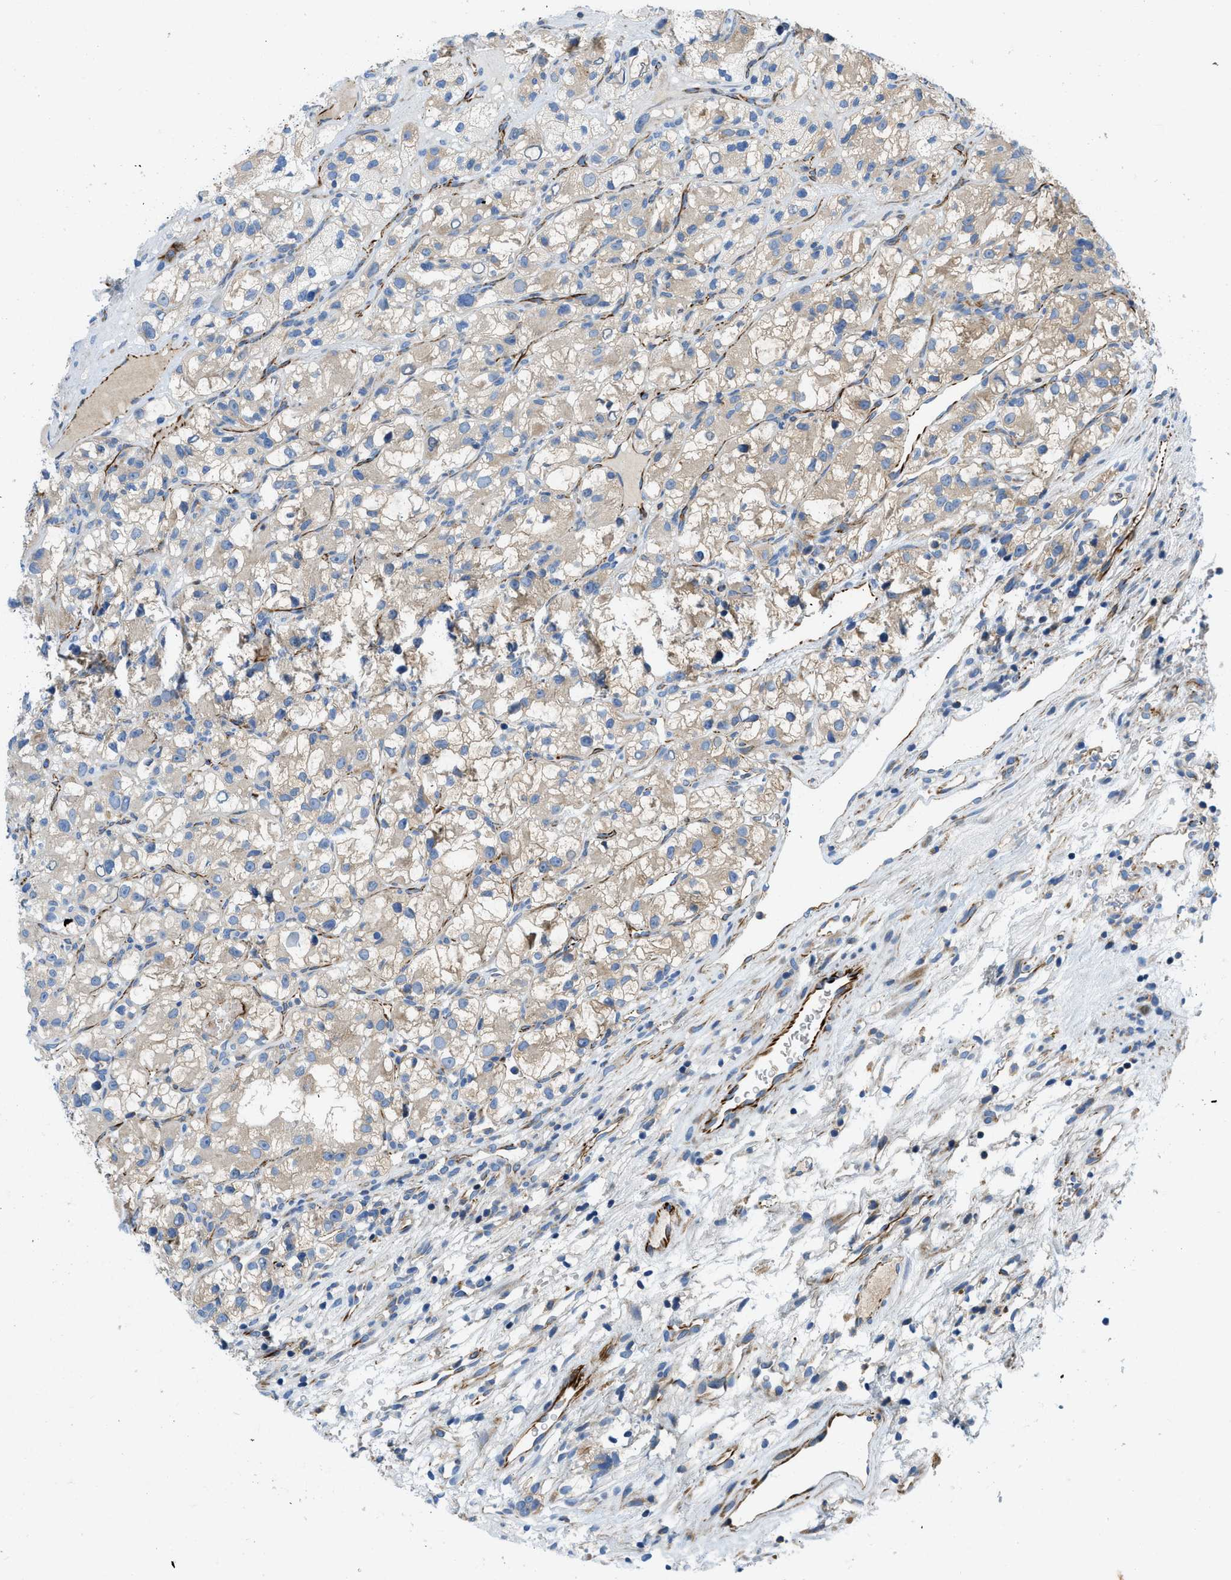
{"staining": {"intensity": "weak", "quantity": "<25%", "location": "cytoplasmic/membranous"}, "tissue": "renal cancer", "cell_type": "Tumor cells", "image_type": "cancer", "snomed": [{"axis": "morphology", "description": "Adenocarcinoma, NOS"}, {"axis": "topography", "description": "Kidney"}], "caption": "Photomicrograph shows no protein expression in tumor cells of renal cancer tissue.", "gene": "ZNF831", "patient": {"sex": "female", "age": 57}}